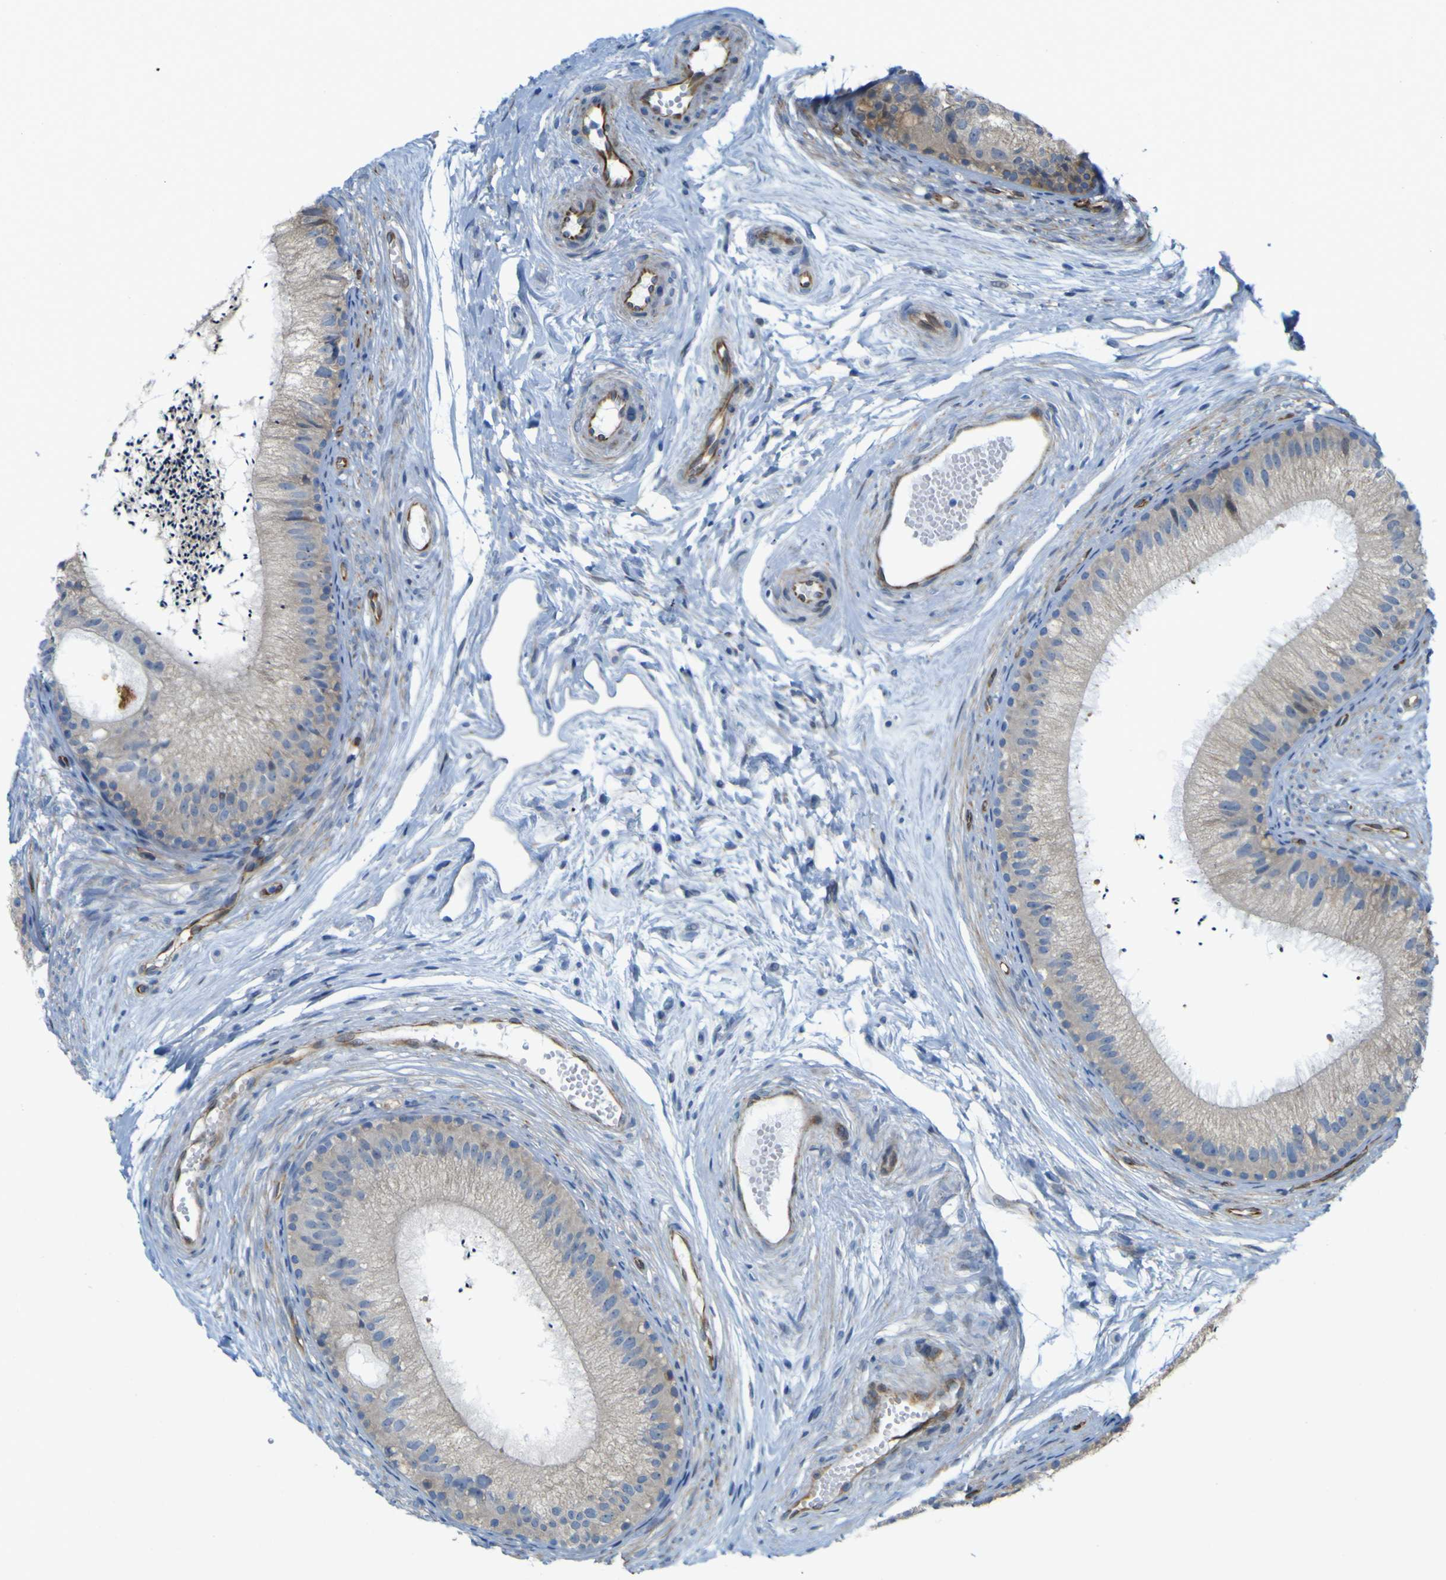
{"staining": {"intensity": "weak", "quantity": ">75%", "location": "cytoplasmic/membranous"}, "tissue": "epididymis", "cell_type": "Glandular cells", "image_type": "normal", "snomed": [{"axis": "morphology", "description": "Normal tissue, NOS"}, {"axis": "topography", "description": "Epididymis"}], "caption": "An IHC micrograph of unremarkable tissue is shown. Protein staining in brown shows weak cytoplasmic/membranous positivity in epididymis within glandular cells.", "gene": "JPH1", "patient": {"sex": "male", "age": 56}}